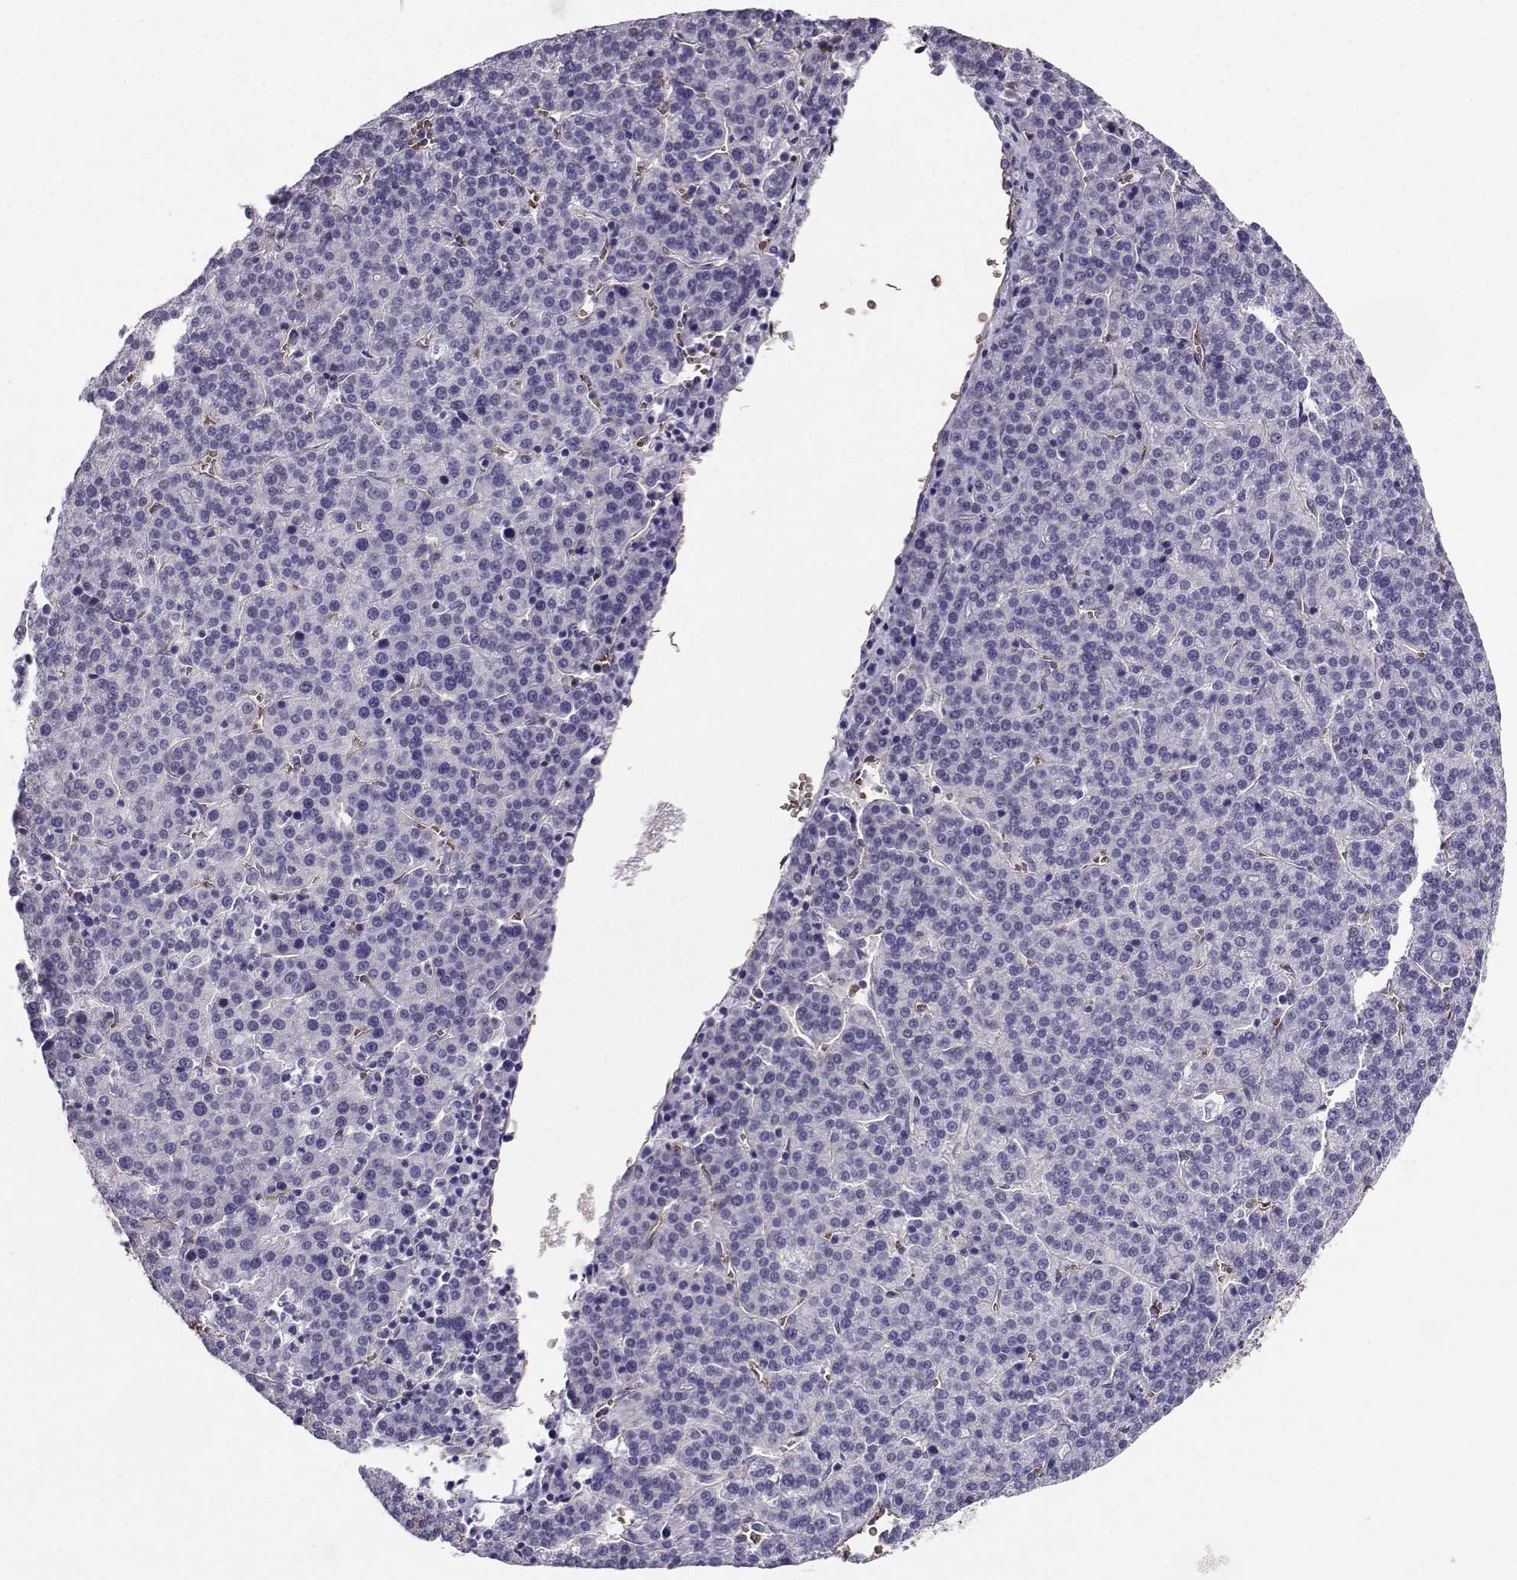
{"staining": {"intensity": "negative", "quantity": "none", "location": "none"}, "tissue": "liver cancer", "cell_type": "Tumor cells", "image_type": "cancer", "snomed": [{"axis": "morphology", "description": "Carcinoma, Hepatocellular, NOS"}, {"axis": "topography", "description": "Liver"}], "caption": "Protein analysis of liver cancer (hepatocellular carcinoma) displays no significant expression in tumor cells.", "gene": "CLUL1", "patient": {"sex": "female", "age": 58}}